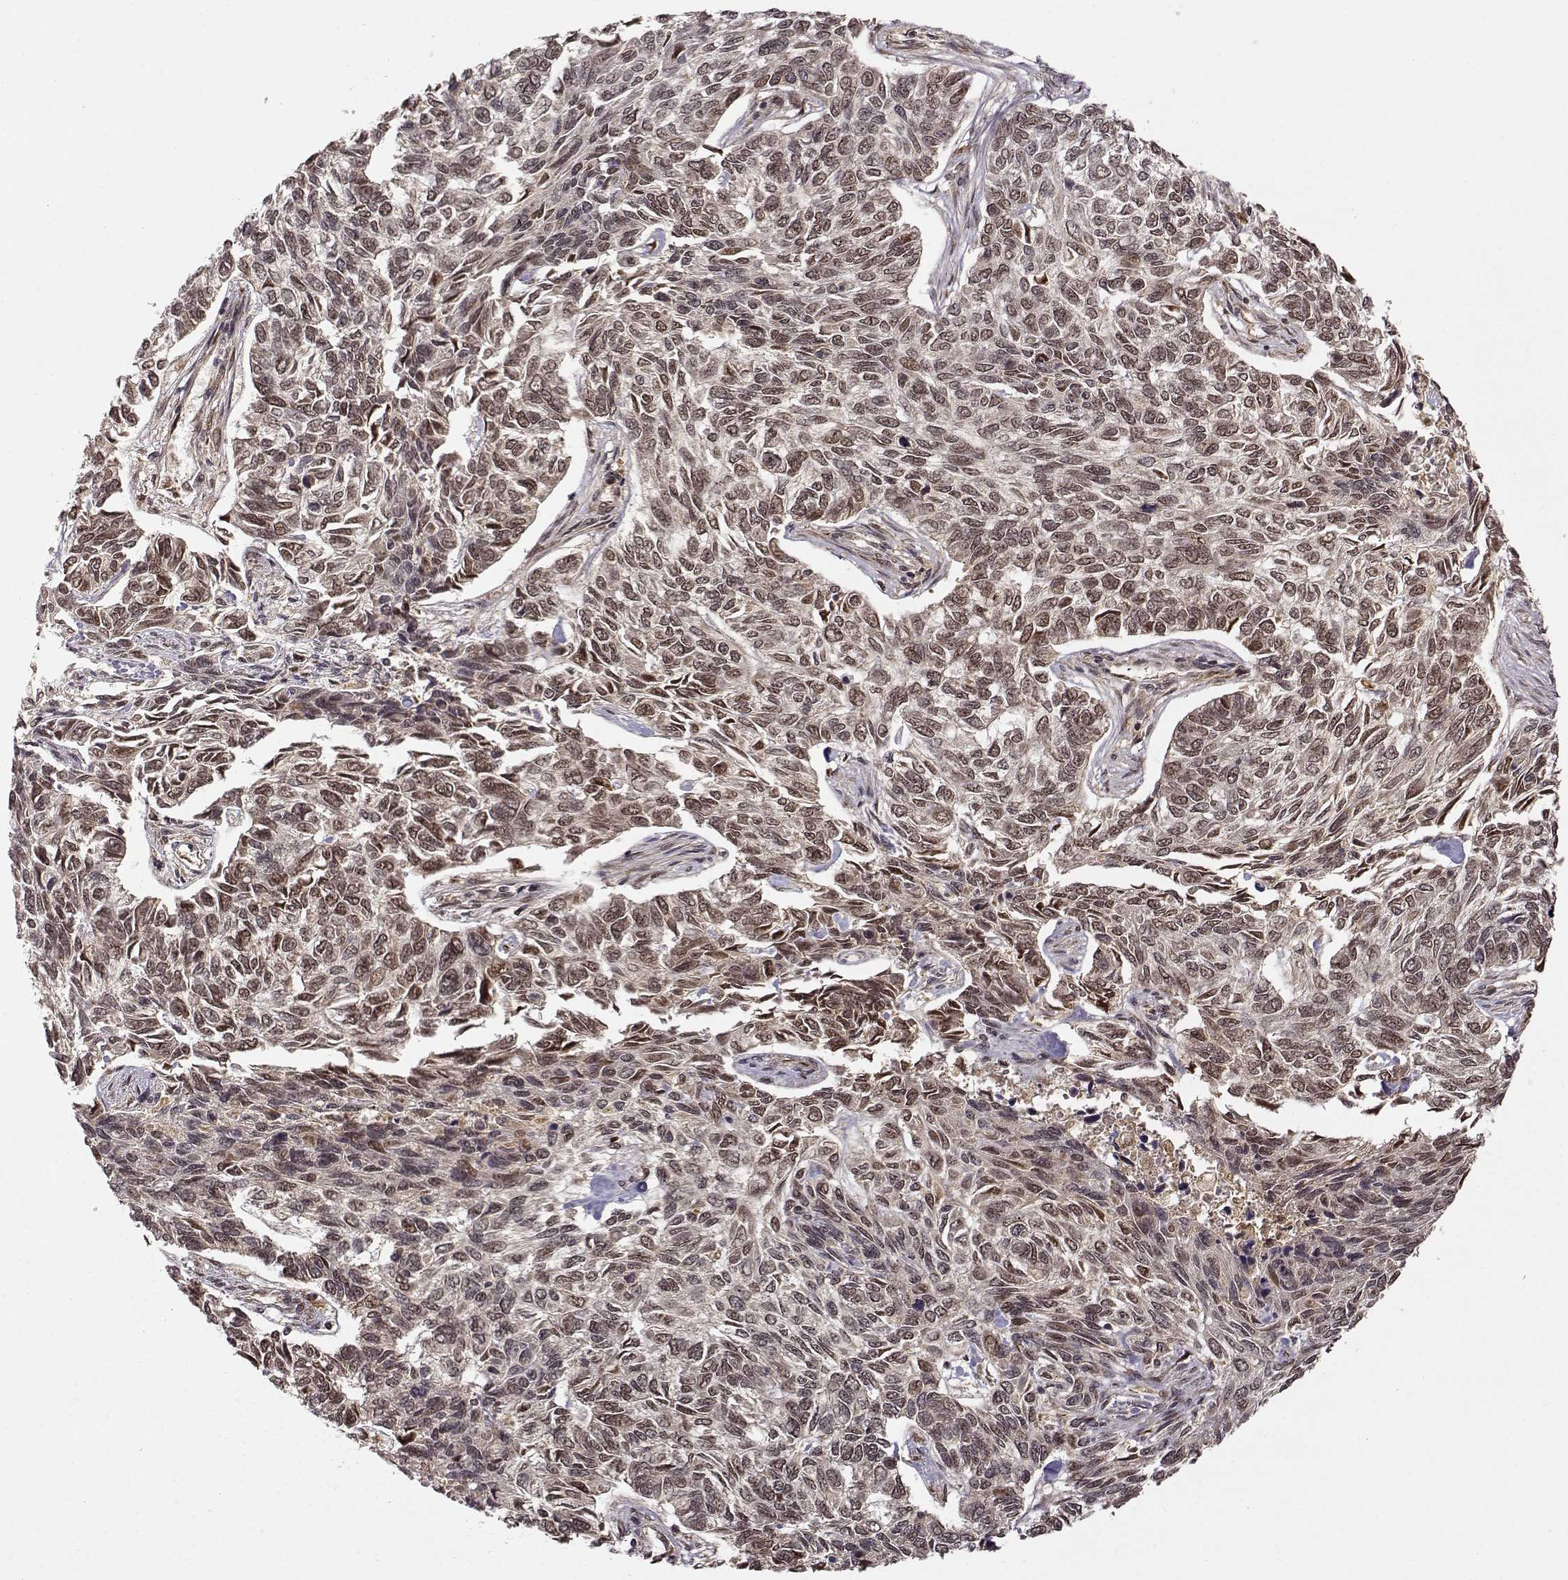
{"staining": {"intensity": "weak", "quantity": ">75%", "location": "nuclear"}, "tissue": "skin cancer", "cell_type": "Tumor cells", "image_type": "cancer", "snomed": [{"axis": "morphology", "description": "Basal cell carcinoma"}, {"axis": "topography", "description": "Skin"}], "caption": "Skin basal cell carcinoma tissue exhibits weak nuclear staining in approximately >75% of tumor cells, visualized by immunohistochemistry. The staining is performed using DAB brown chromogen to label protein expression. The nuclei are counter-stained blue using hematoxylin.", "gene": "MAEA", "patient": {"sex": "female", "age": 65}}